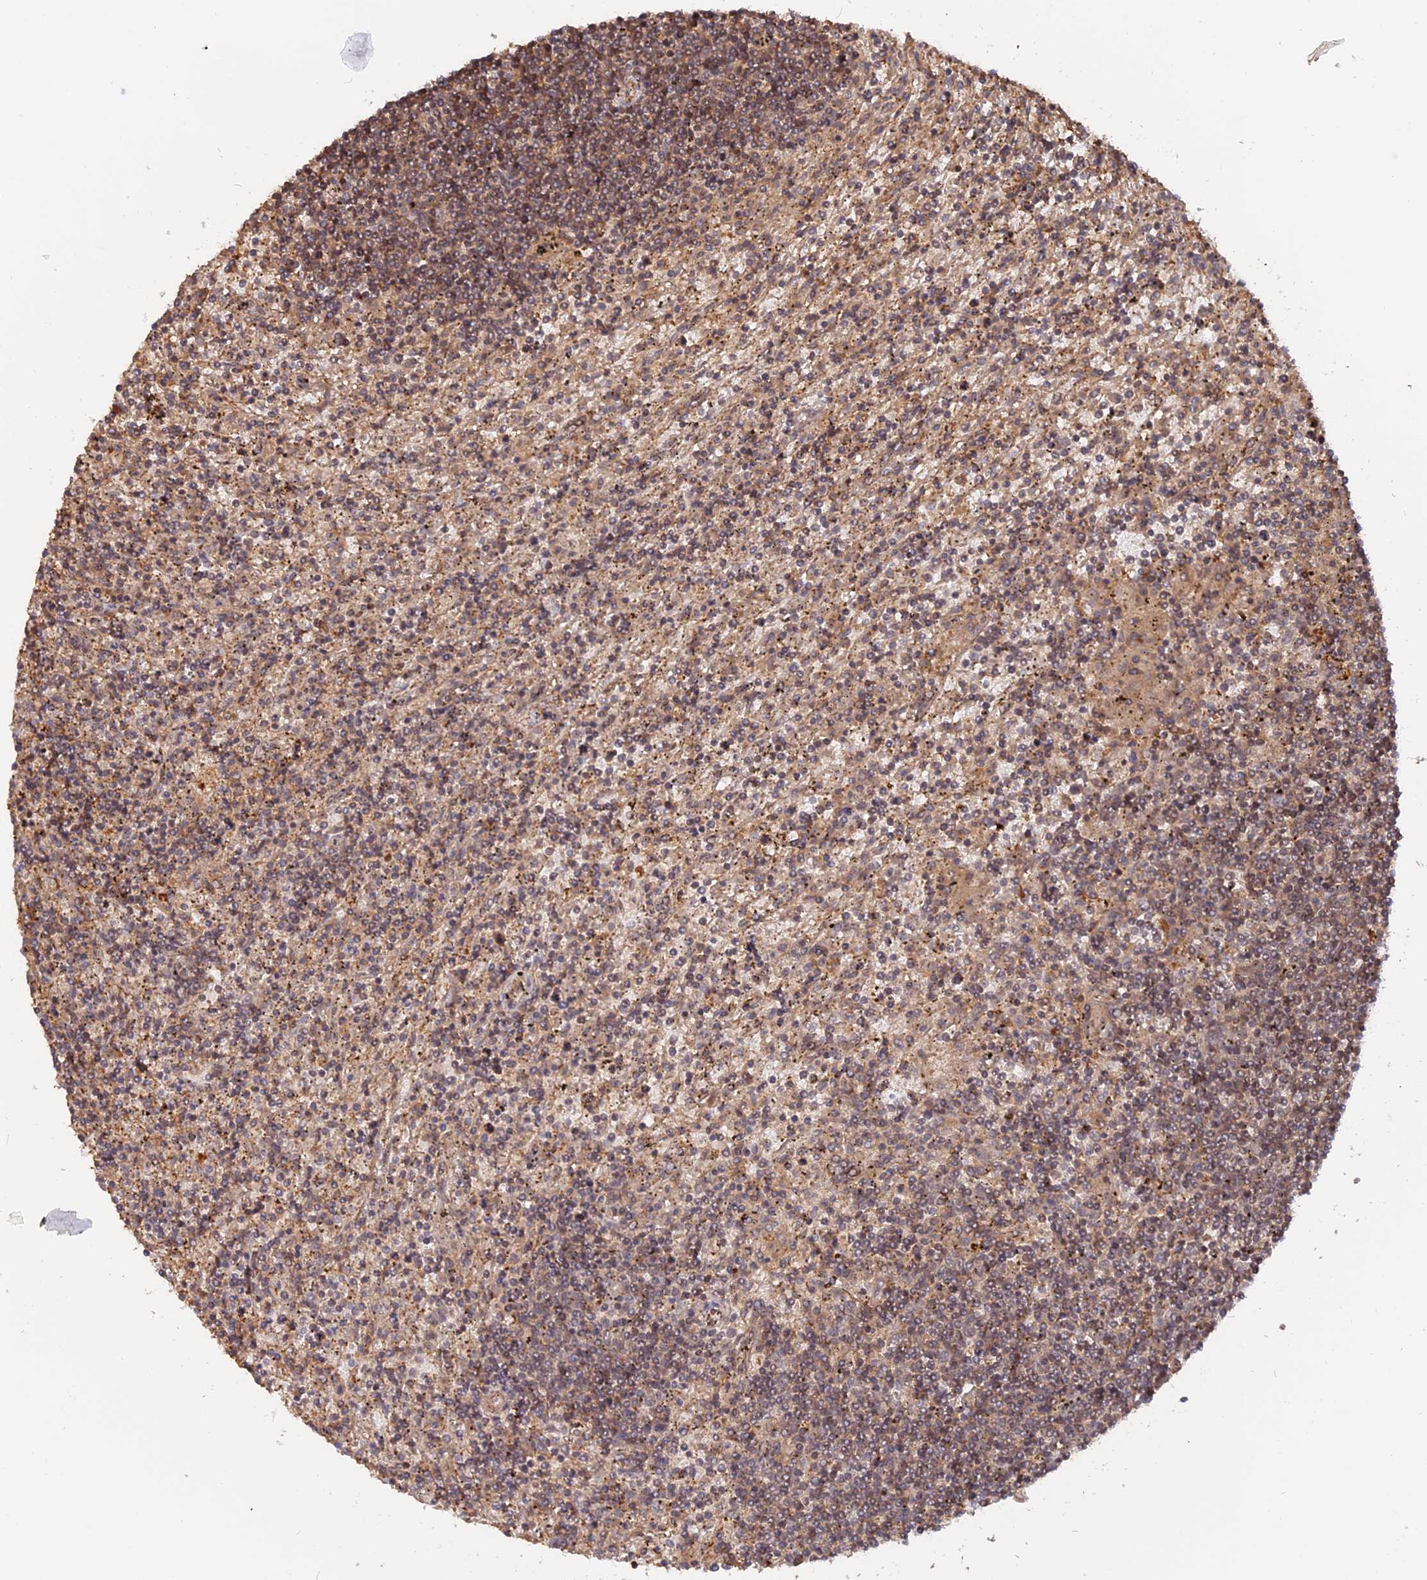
{"staining": {"intensity": "weak", "quantity": "25%-75%", "location": "cytoplasmic/membranous"}, "tissue": "lymphoma", "cell_type": "Tumor cells", "image_type": "cancer", "snomed": [{"axis": "morphology", "description": "Malignant lymphoma, non-Hodgkin's type, Low grade"}, {"axis": "topography", "description": "Spleen"}], "caption": "Immunohistochemistry (IHC) staining of low-grade malignant lymphoma, non-Hodgkin's type, which shows low levels of weak cytoplasmic/membranous staining in about 25%-75% of tumor cells indicating weak cytoplasmic/membranous protein positivity. The staining was performed using DAB (brown) for protein detection and nuclei were counterstained in hematoxylin (blue).", "gene": "CCDC174", "patient": {"sex": "male", "age": 76}}